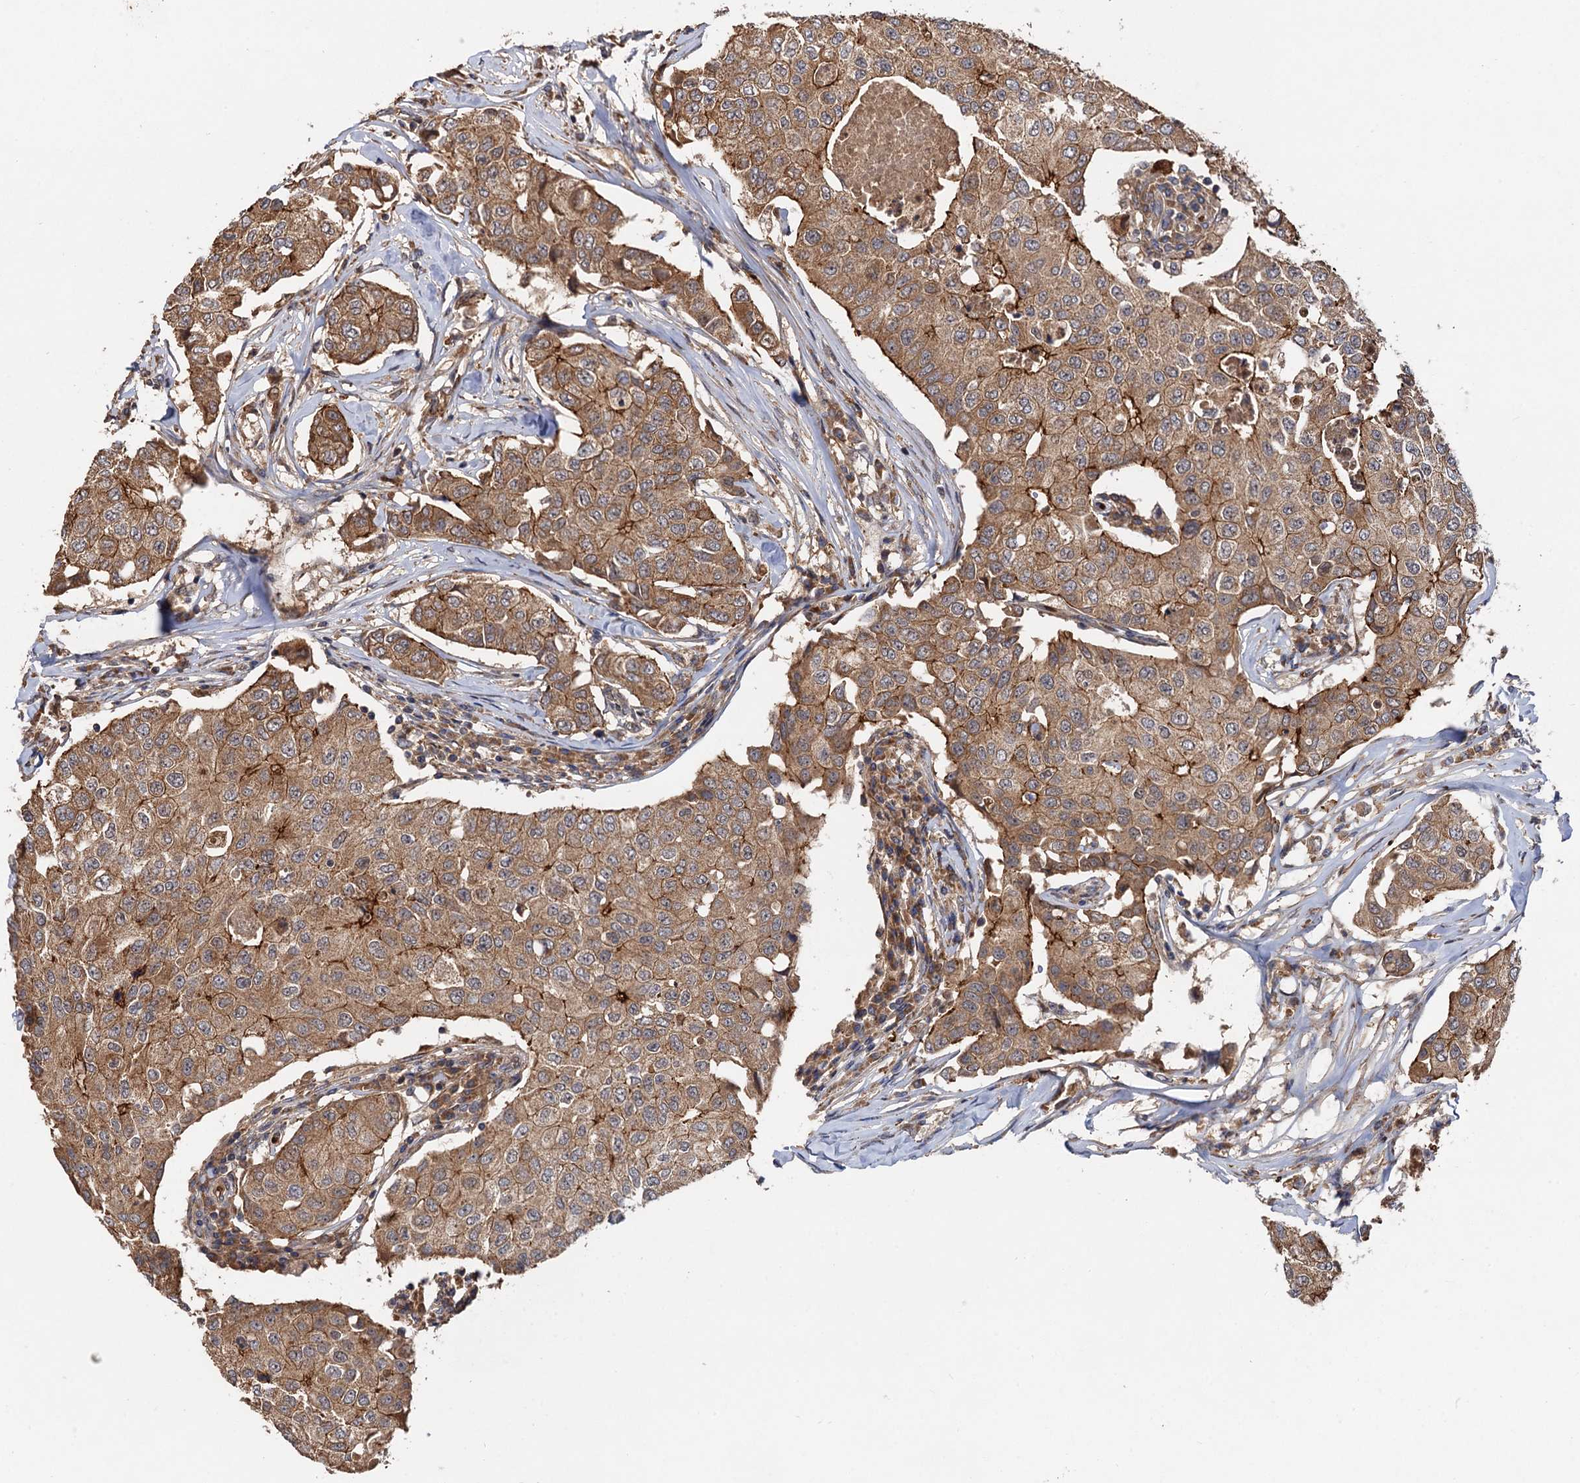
{"staining": {"intensity": "moderate", "quantity": ">75%", "location": "cytoplasmic/membranous"}, "tissue": "breast cancer", "cell_type": "Tumor cells", "image_type": "cancer", "snomed": [{"axis": "morphology", "description": "Duct carcinoma"}, {"axis": "topography", "description": "Breast"}], "caption": "Immunohistochemistry (IHC) (DAB) staining of human invasive ductal carcinoma (breast) shows moderate cytoplasmic/membranous protein expression in approximately >75% of tumor cells. The staining is performed using DAB brown chromogen to label protein expression. The nuclei are counter-stained blue using hematoxylin.", "gene": "SNX32", "patient": {"sex": "female", "age": 80}}